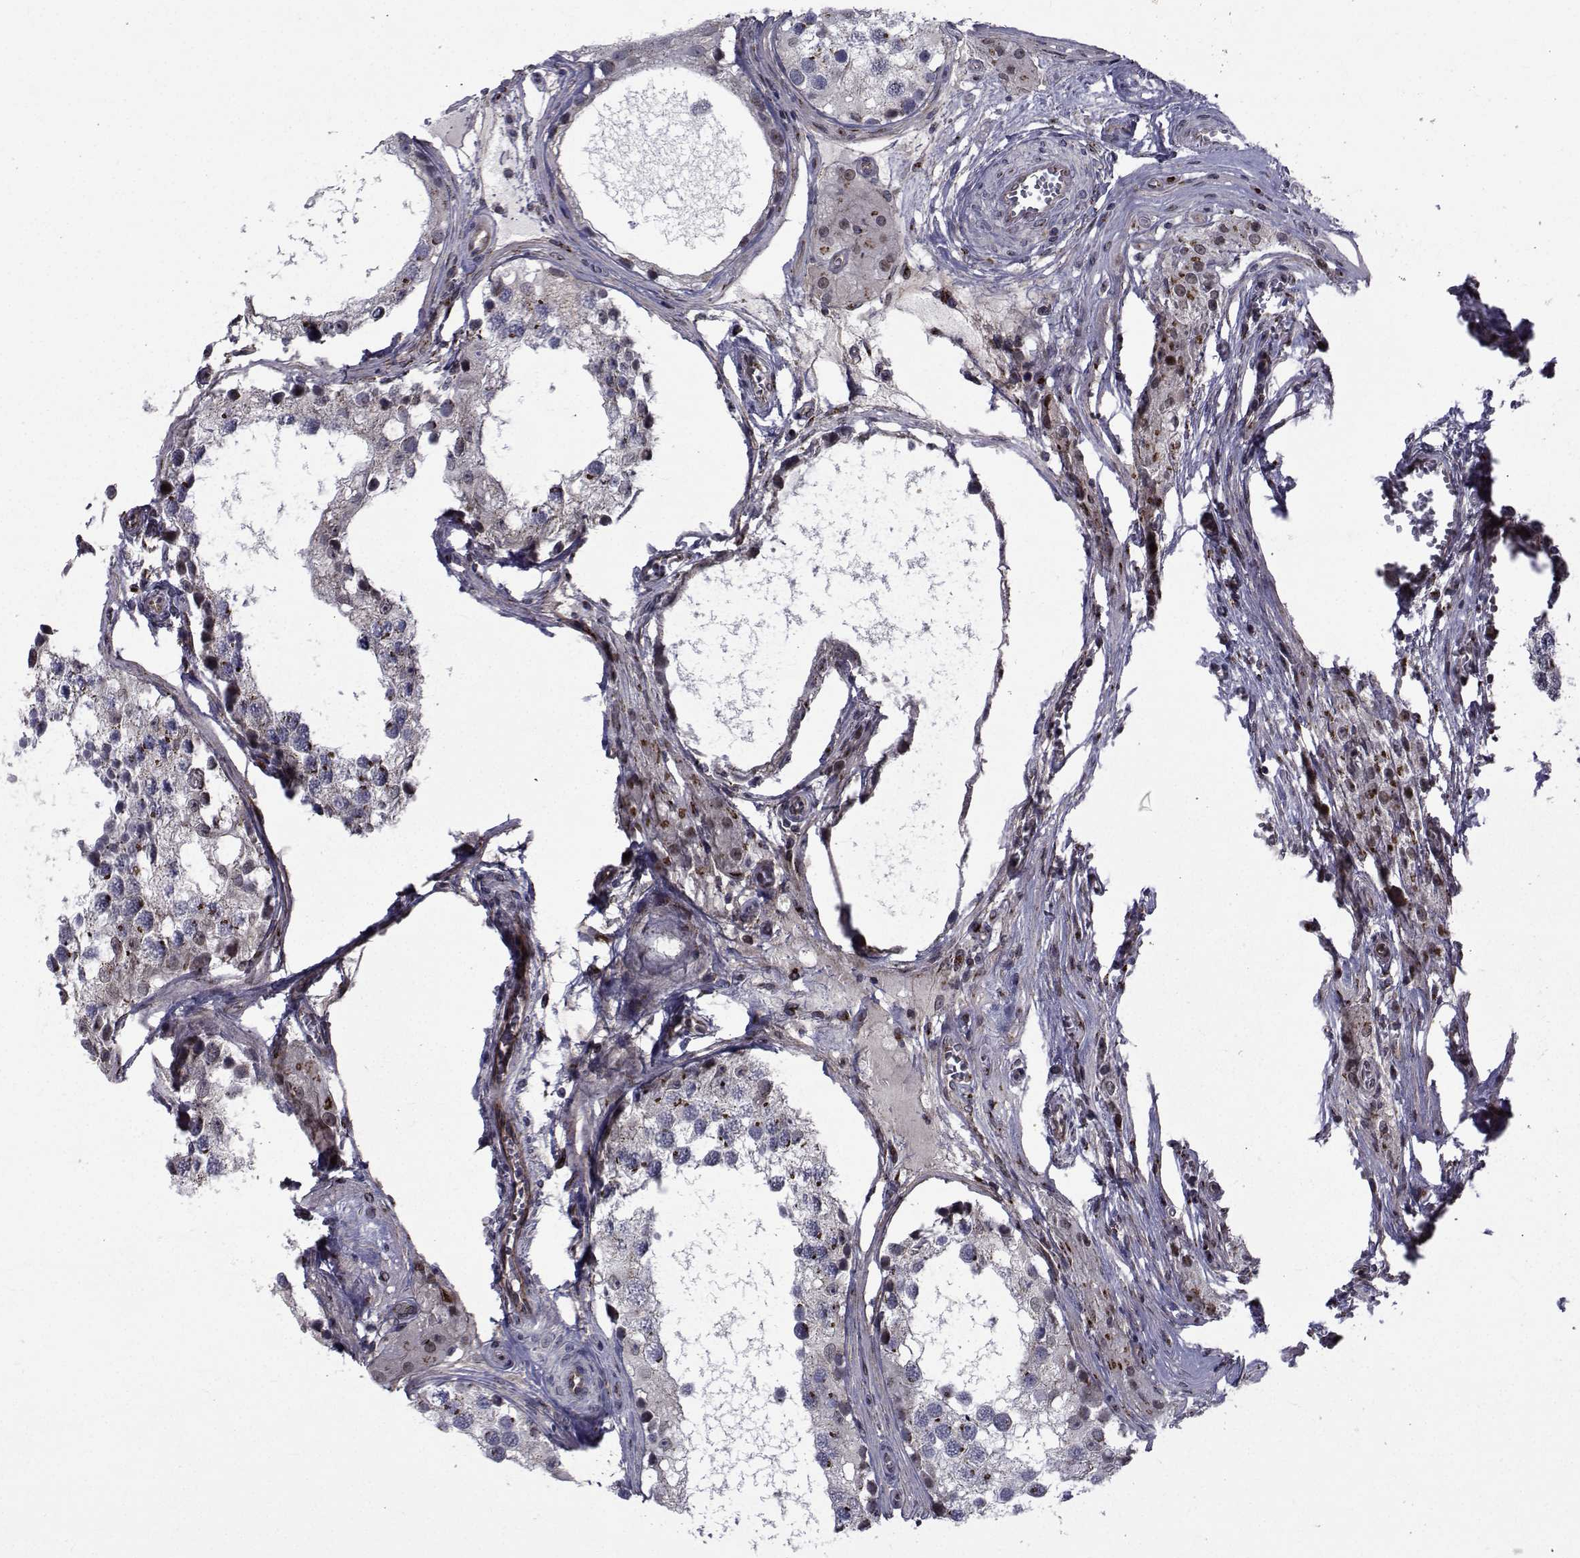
{"staining": {"intensity": "moderate", "quantity": "25%-75%", "location": "cytoplasmic/membranous"}, "tissue": "testis", "cell_type": "Cells in seminiferous ducts", "image_type": "normal", "snomed": [{"axis": "morphology", "description": "Normal tissue, NOS"}, {"axis": "morphology", "description": "Seminoma, NOS"}, {"axis": "topography", "description": "Testis"}], "caption": "Approximately 25%-75% of cells in seminiferous ducts in unremarkable human testis show moderate cytoplasmic/membranous protein expression as visualized by brown immunohistochemical staining.", "gene": "ATP6V1C2", "patient": {"sex": "male", "age": 65}}